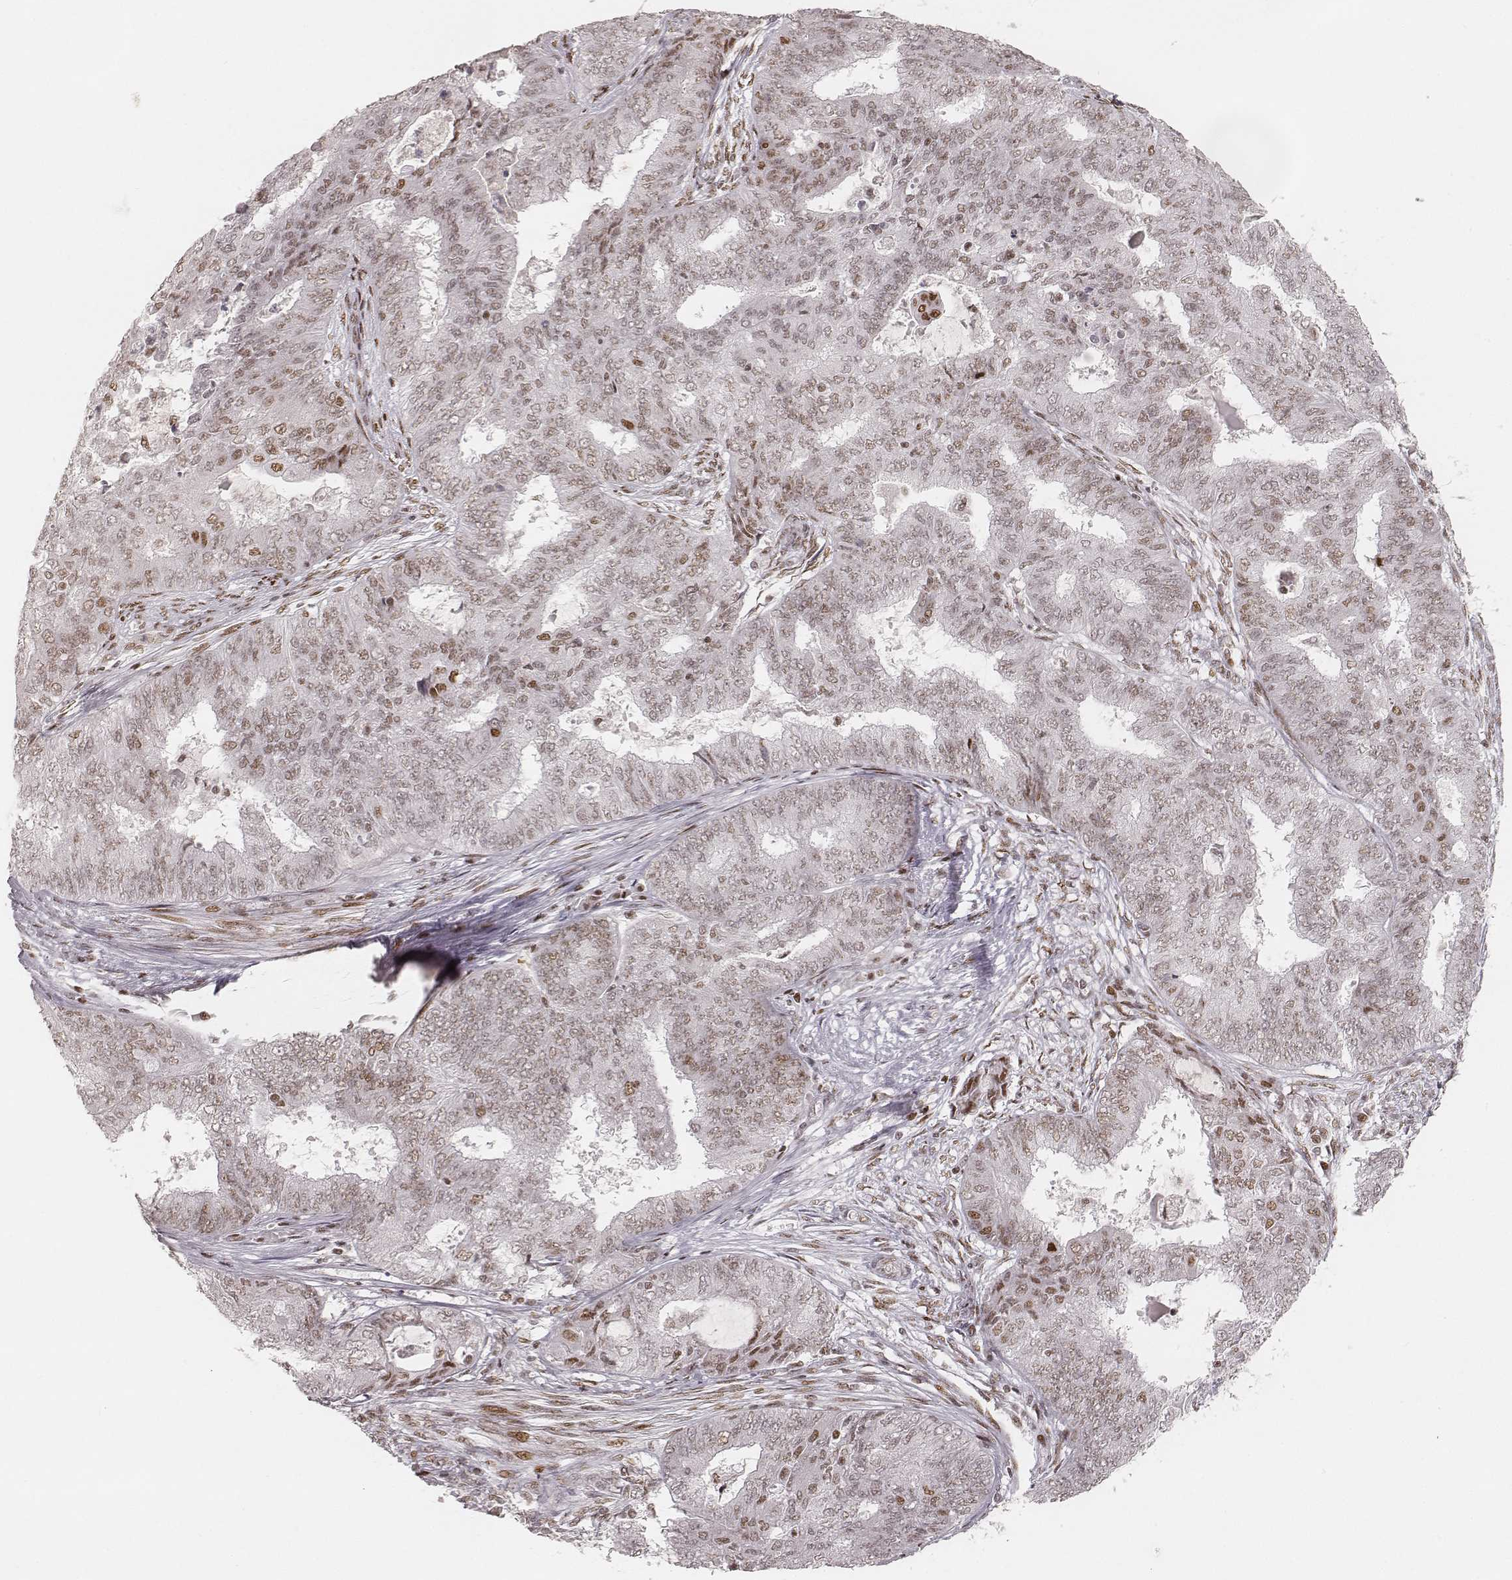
{"staining": {"intensity": "moderate", "quantity": "<25%", "location": "nuclear"}, "tissue": "endometrial cancer", "cell_type": "Tumor cells", "image_type": "cancer", "snomed": [{"axis": "morphology", "description": "Adenocarcinoma, NOS"}, {"axis": "topography", "description": "Endometrium"}], "caption": "Protein expression analysis of endometrial adenocarcinoma demonstrates moderate nuclear staining in about <25% of tumor cells.", "gene": "HNRNPC", "patient": {"sex": "female", "age": 62}}